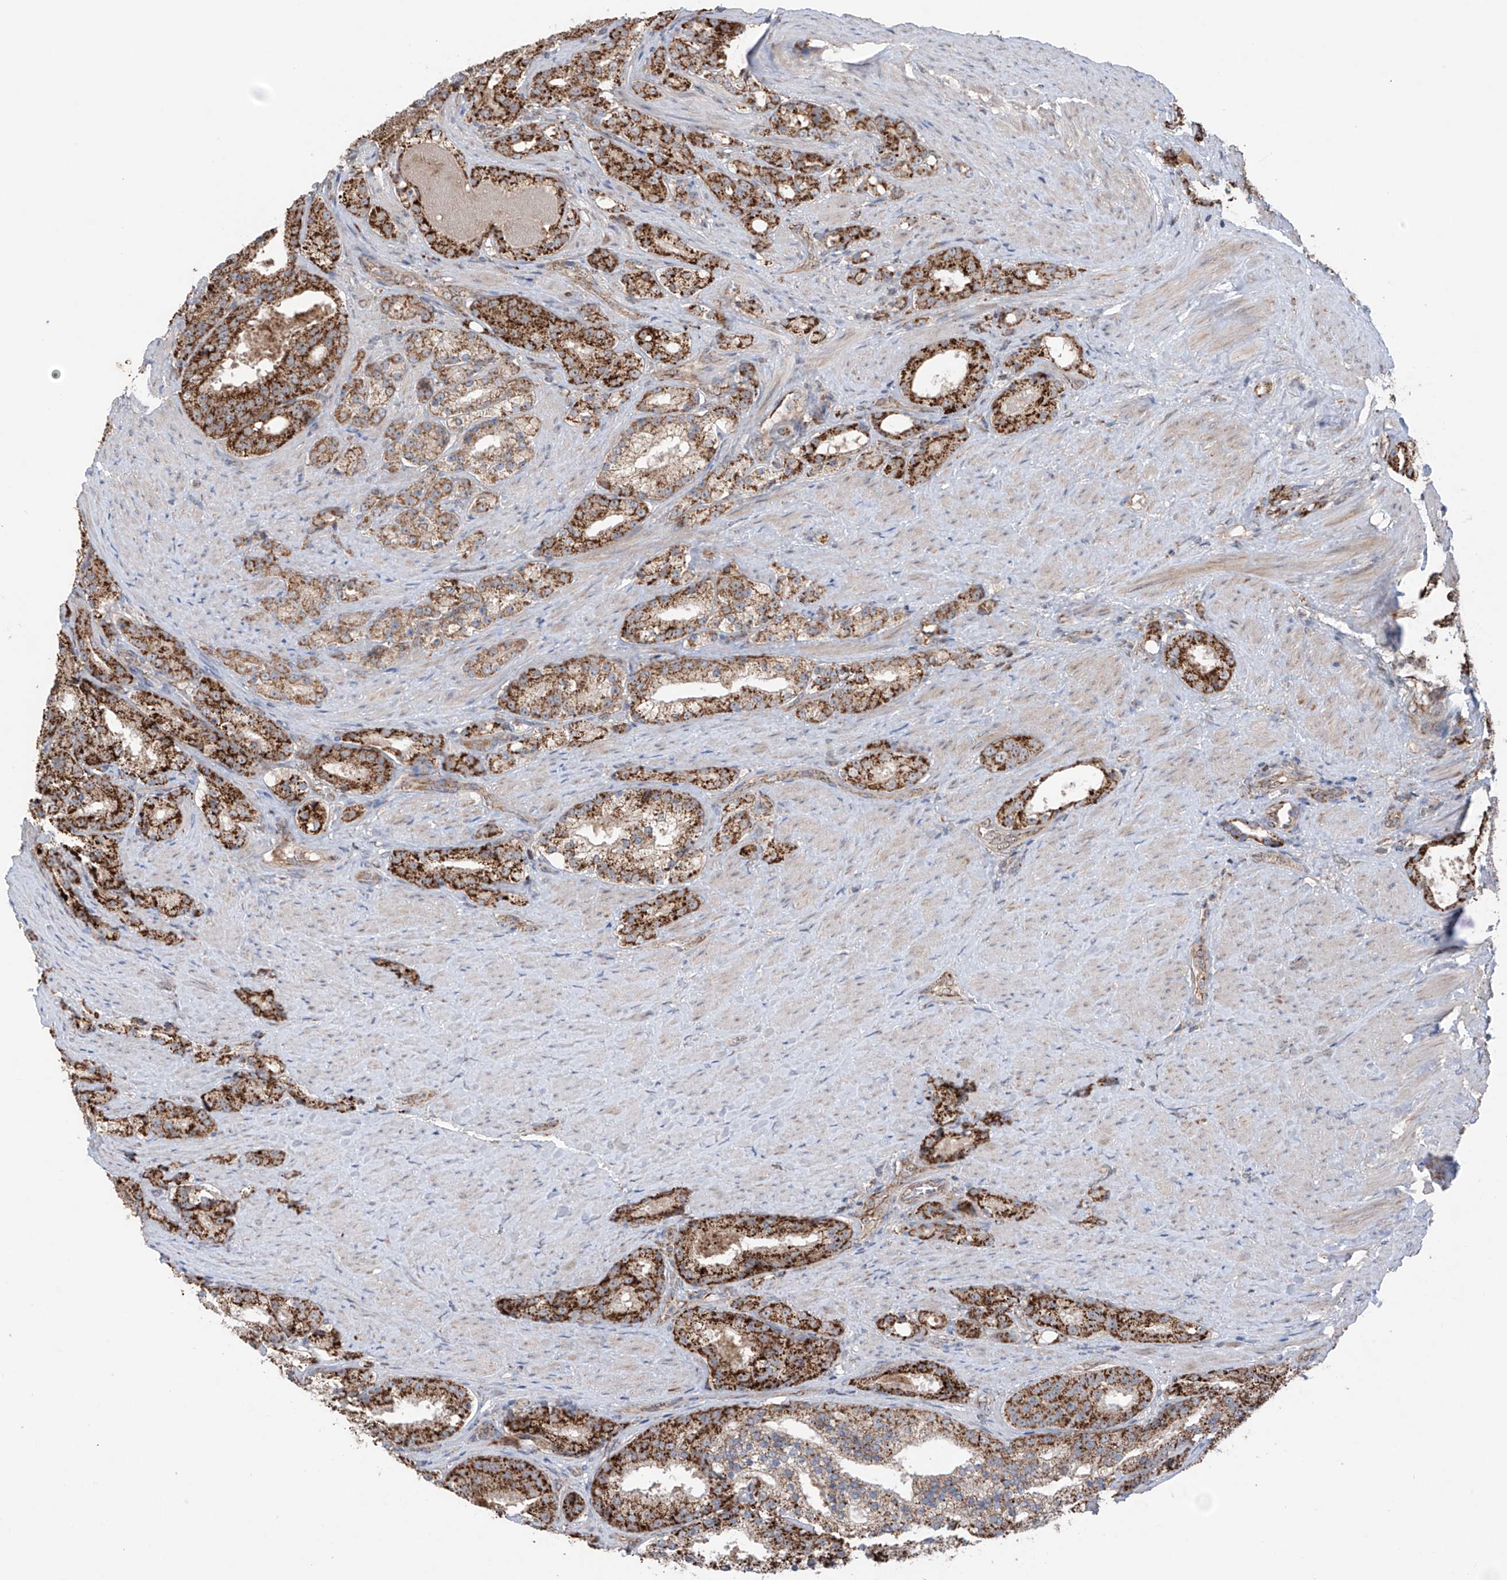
{"staining": {"intensity": "strong", "quantity": "25%-75%", "location": "cytoplasmic/membranous"}, "tissue": "prostate cancer", "cell_type": "Tumor cells", "image_type": "cancer", "snomed": [{"axis": "morphology", "description": "Adenocarcinoma, High grade"}, {"axis": "topography", "description": "Prostate"}], "caption": "Protein expression analysis of human adenocarcinoma (high-grade) (prostate) reveals strong cytoplasmic/membranous expression in approximately 25%-75% of tumor cells.", "gene": "SAMD3", "patient": {"sex": "male", "age": 60}}